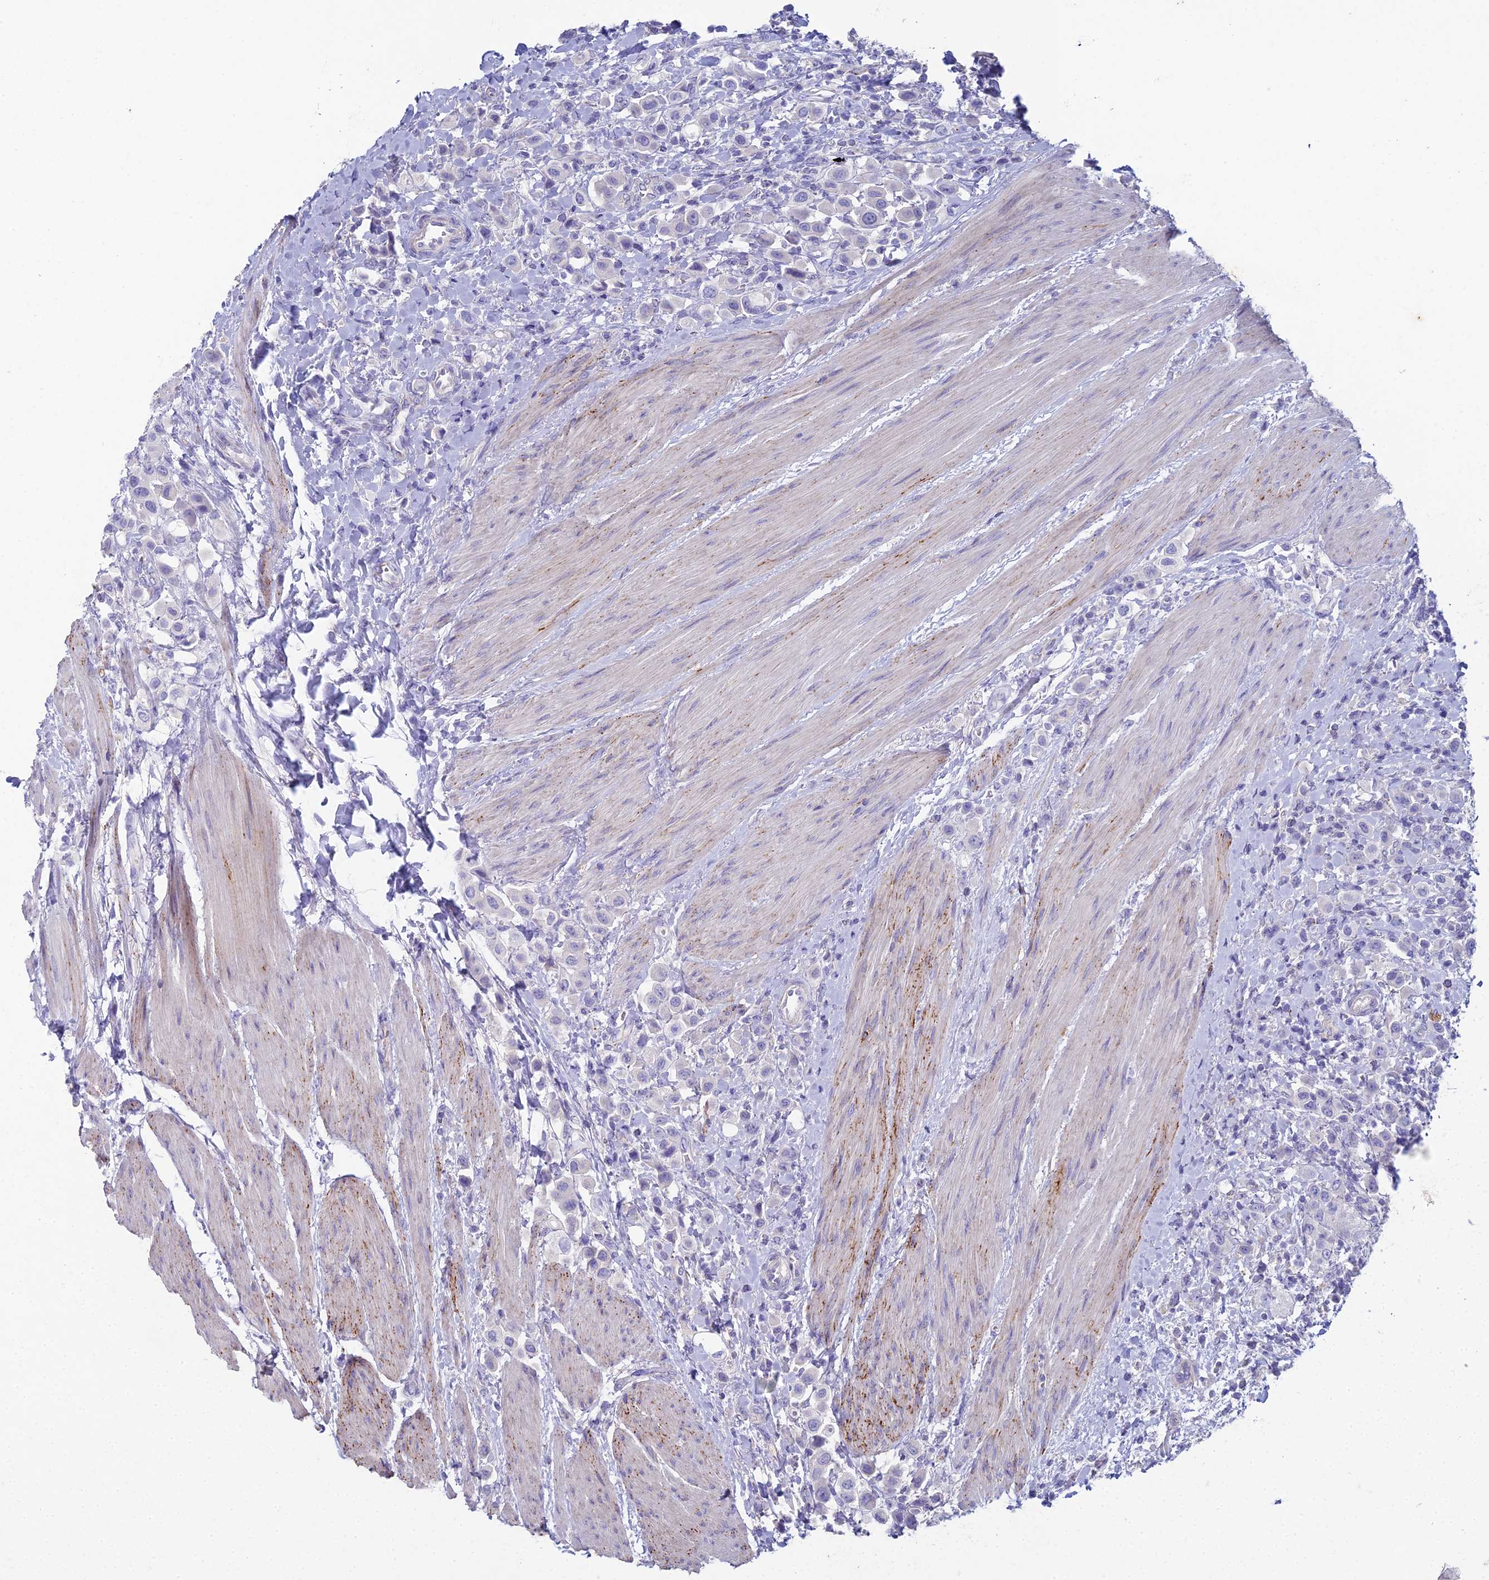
{"staining": {"intensity": "negative", "quantity": "none", "location": "none"}, "tissue": "urothelial cancer", "cell_type": "Tumor cells", "image_type": "cancer", "snomed": [{"axis": "morphology", "description": "Urothelial carcinoma, High grade"}, {"axis": "topography", "description": "Urinary bladder"}], "caption": "IHC of human high-grade urothelial carcinoma shows no expression in tumor cells.", "gene": "NCAM1", "patient": {"sex": "male", "age": 50}}